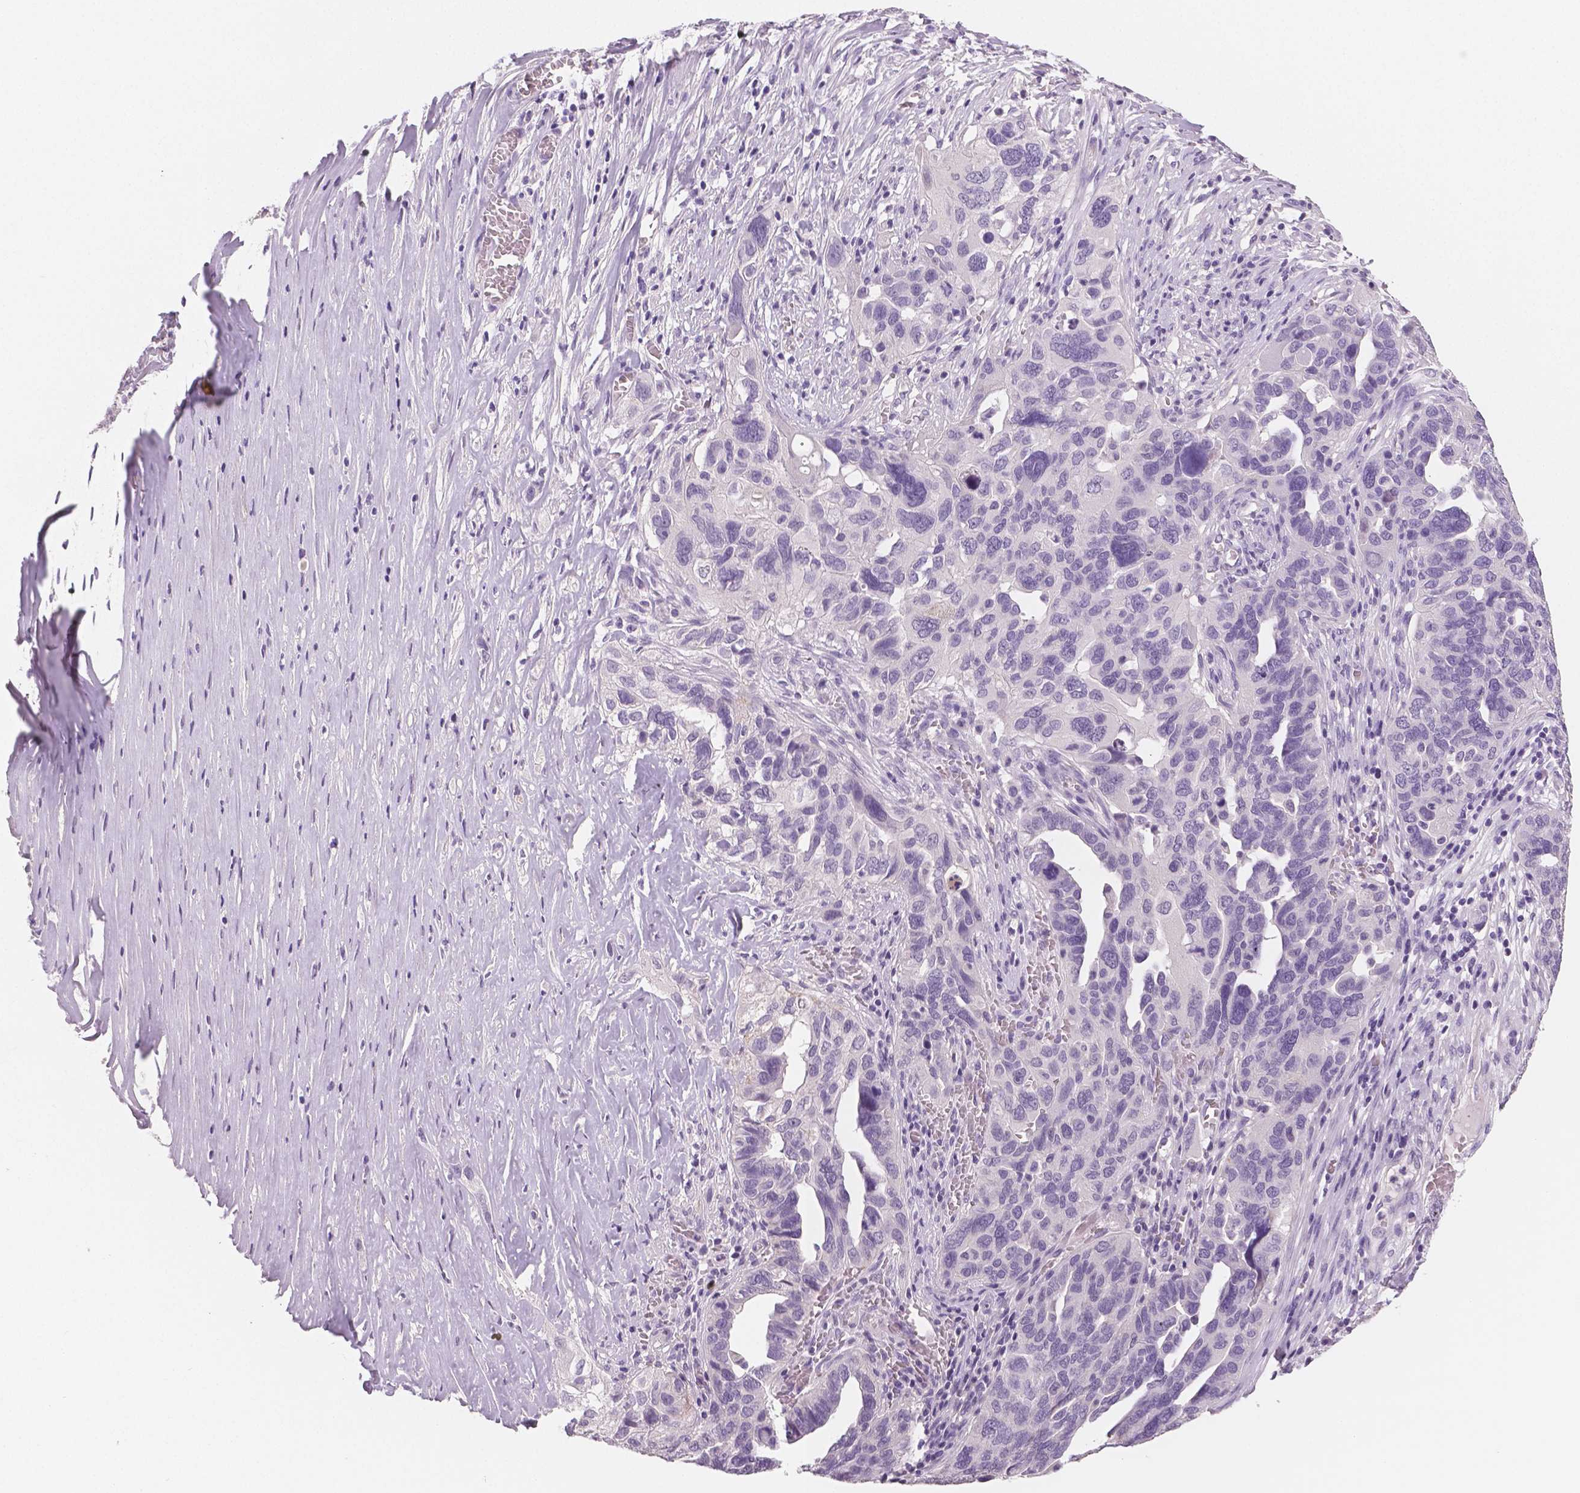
{"staining": {"intensity": "negative", "quantity": "none", "location": "none"}, "tissue": "ovarian cancer", "cell_type": "Tumor cells", "image_type": "cancer", "snomed": [{"axis": "morphology", "description": "Carcinoma, endometroid"}, {"axis": "topography", "description": "Soft tissue"}, {"axis": "topography", "description": "Ovary"}], "caption": "The histopathology image exhibits no significant positivity in tumor cells of endometroid carcinoma (ovarian).", "gene": "TSPAN7", "patient": {"sex": "female", "age": 52}}